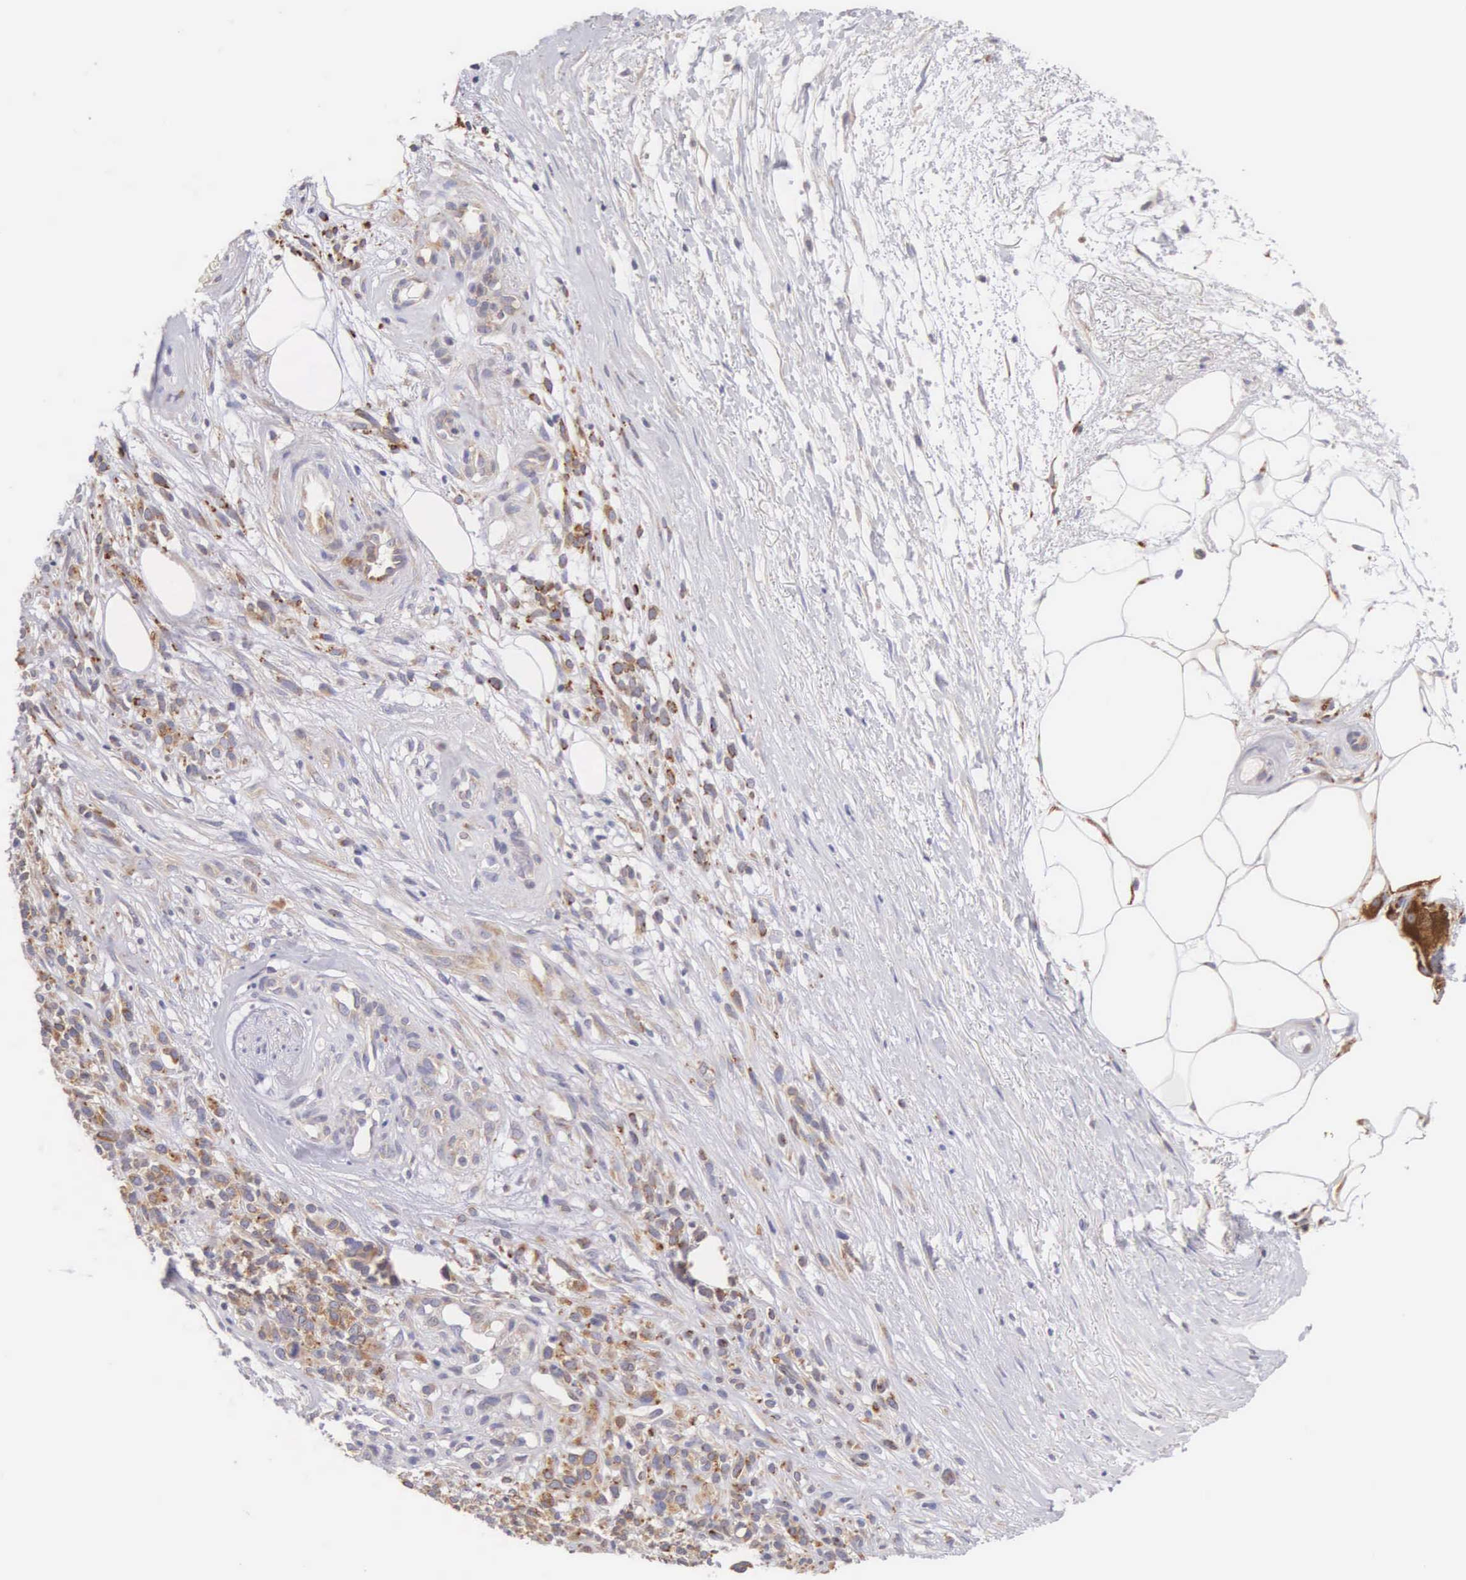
{"staining": {"intensity": "weak", "quantity": ">75%", "location": "cytoplasmic/membranous"}, "tissue": "melanoma", "cell_type": "Tumor cells", "image_type": "cancer", "snomed": [{"axis": "morphology", "description": "Malignant melanoma, NOS"}, {"axis": "topography", "description": "Skin"}], "caption": "Melanoma stained for a protein (brown) displays weak cytoplasmic/membranous positive positivity in approximately >75% of tumor cells.", "gene": "NSDHL", "patient": {"sex": "female", "age": 85}}